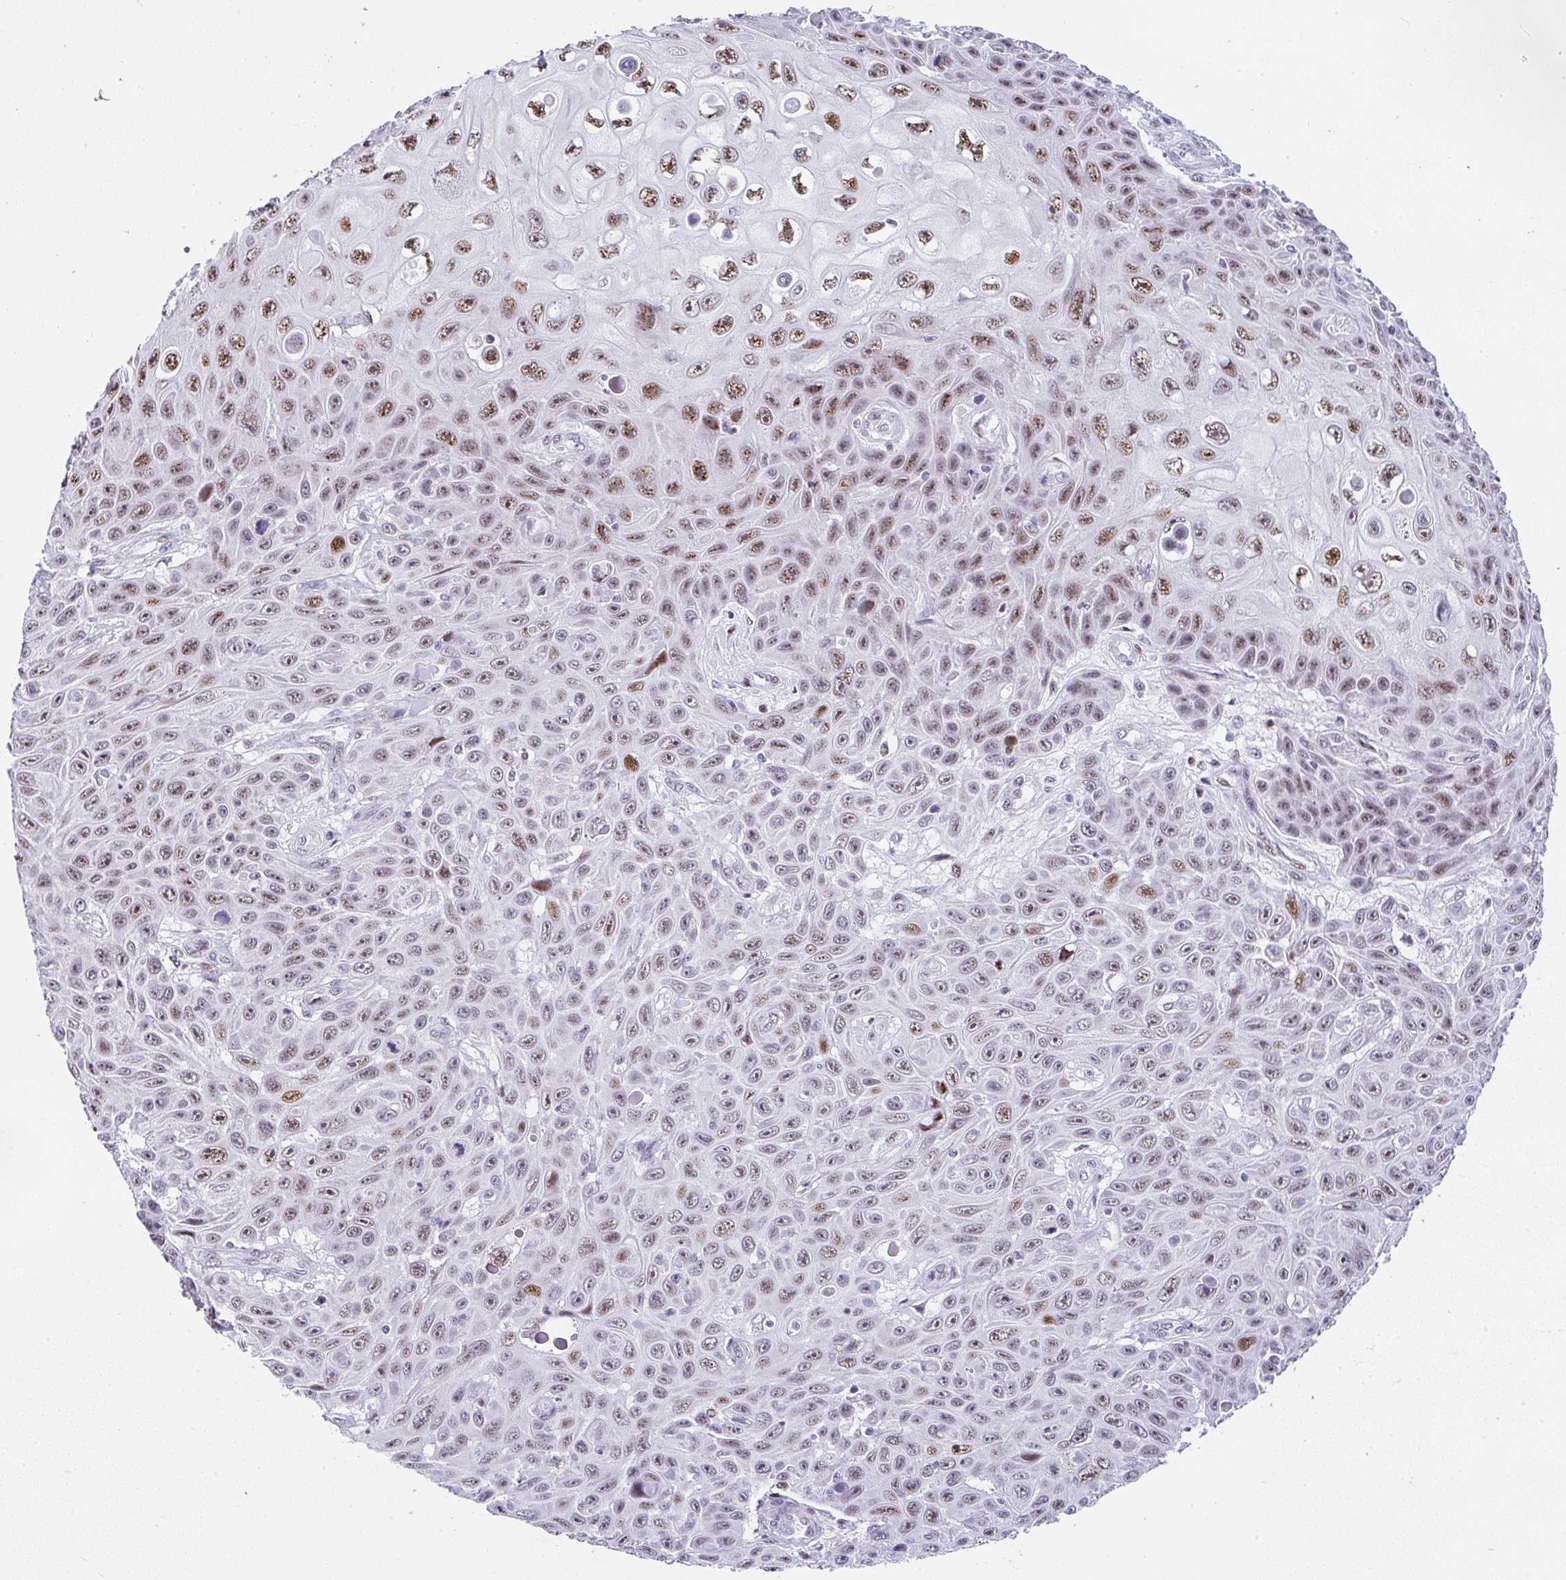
{"staining": {"intensity": "moderate", "quantity": ">75%", "location": "nuclear"}, "tissue": "skin cancer", "cell_type": "Tumor cells", "image_type": "cancer", "snomed": [{"axis": "morphology", "description": "Squamous cell carcinoma, NOS"}, {"axis": "topography", "description": "Skin"}], "caption": "This is a micrograph of immunohistochemistry (IHC) staining of squamous cell carcinoma (skin), which shows moderate expression in the nuclear of tumor cells.", "gene": "NR1D2", "patient": {"sex": "male", "age": 82}}